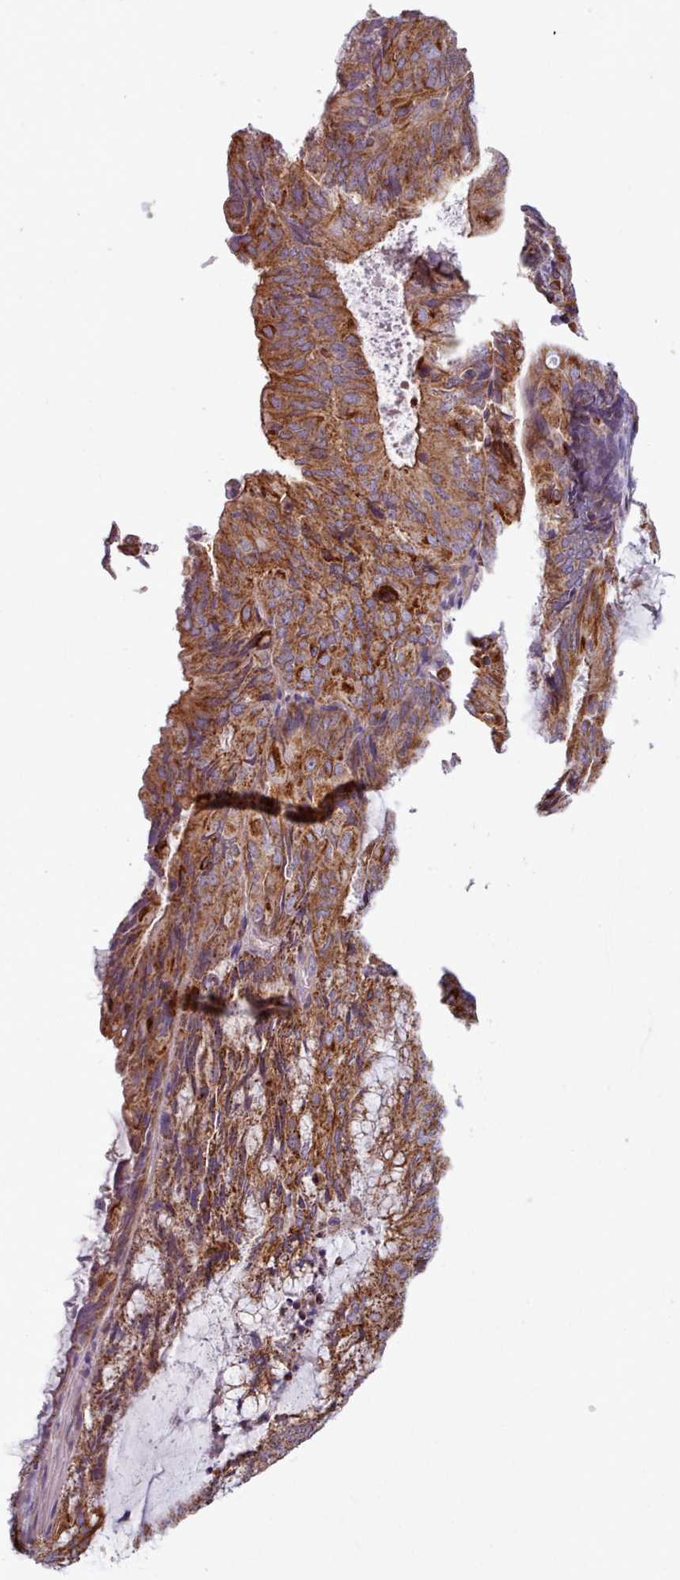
{"staining": {"intensity": "strong", "quantity": ">75%", "location": "cytoplasmic/membranous"}, "tissue": "endometrial cancer", "cell_type": "Tumor cells", "image_type": "cancer", "snomed": [{"axis": "morphology", "description": "Adenocarcinoma, NOS"}, {"axis": "topography", "description": "Endometrium"}], "caption": "Protein expression analysis of adenocarcinoma (endometrial) demonstrates strong cytoplasmic/membranous expression in about >75% of tumor cells. The staining was performed using DAB, with brown indicating positive protein expression. Nuclei are stained blue with hematoxylin.", "gene": "CRYBG1", "patient": {"sex": "female", "age": 81}}